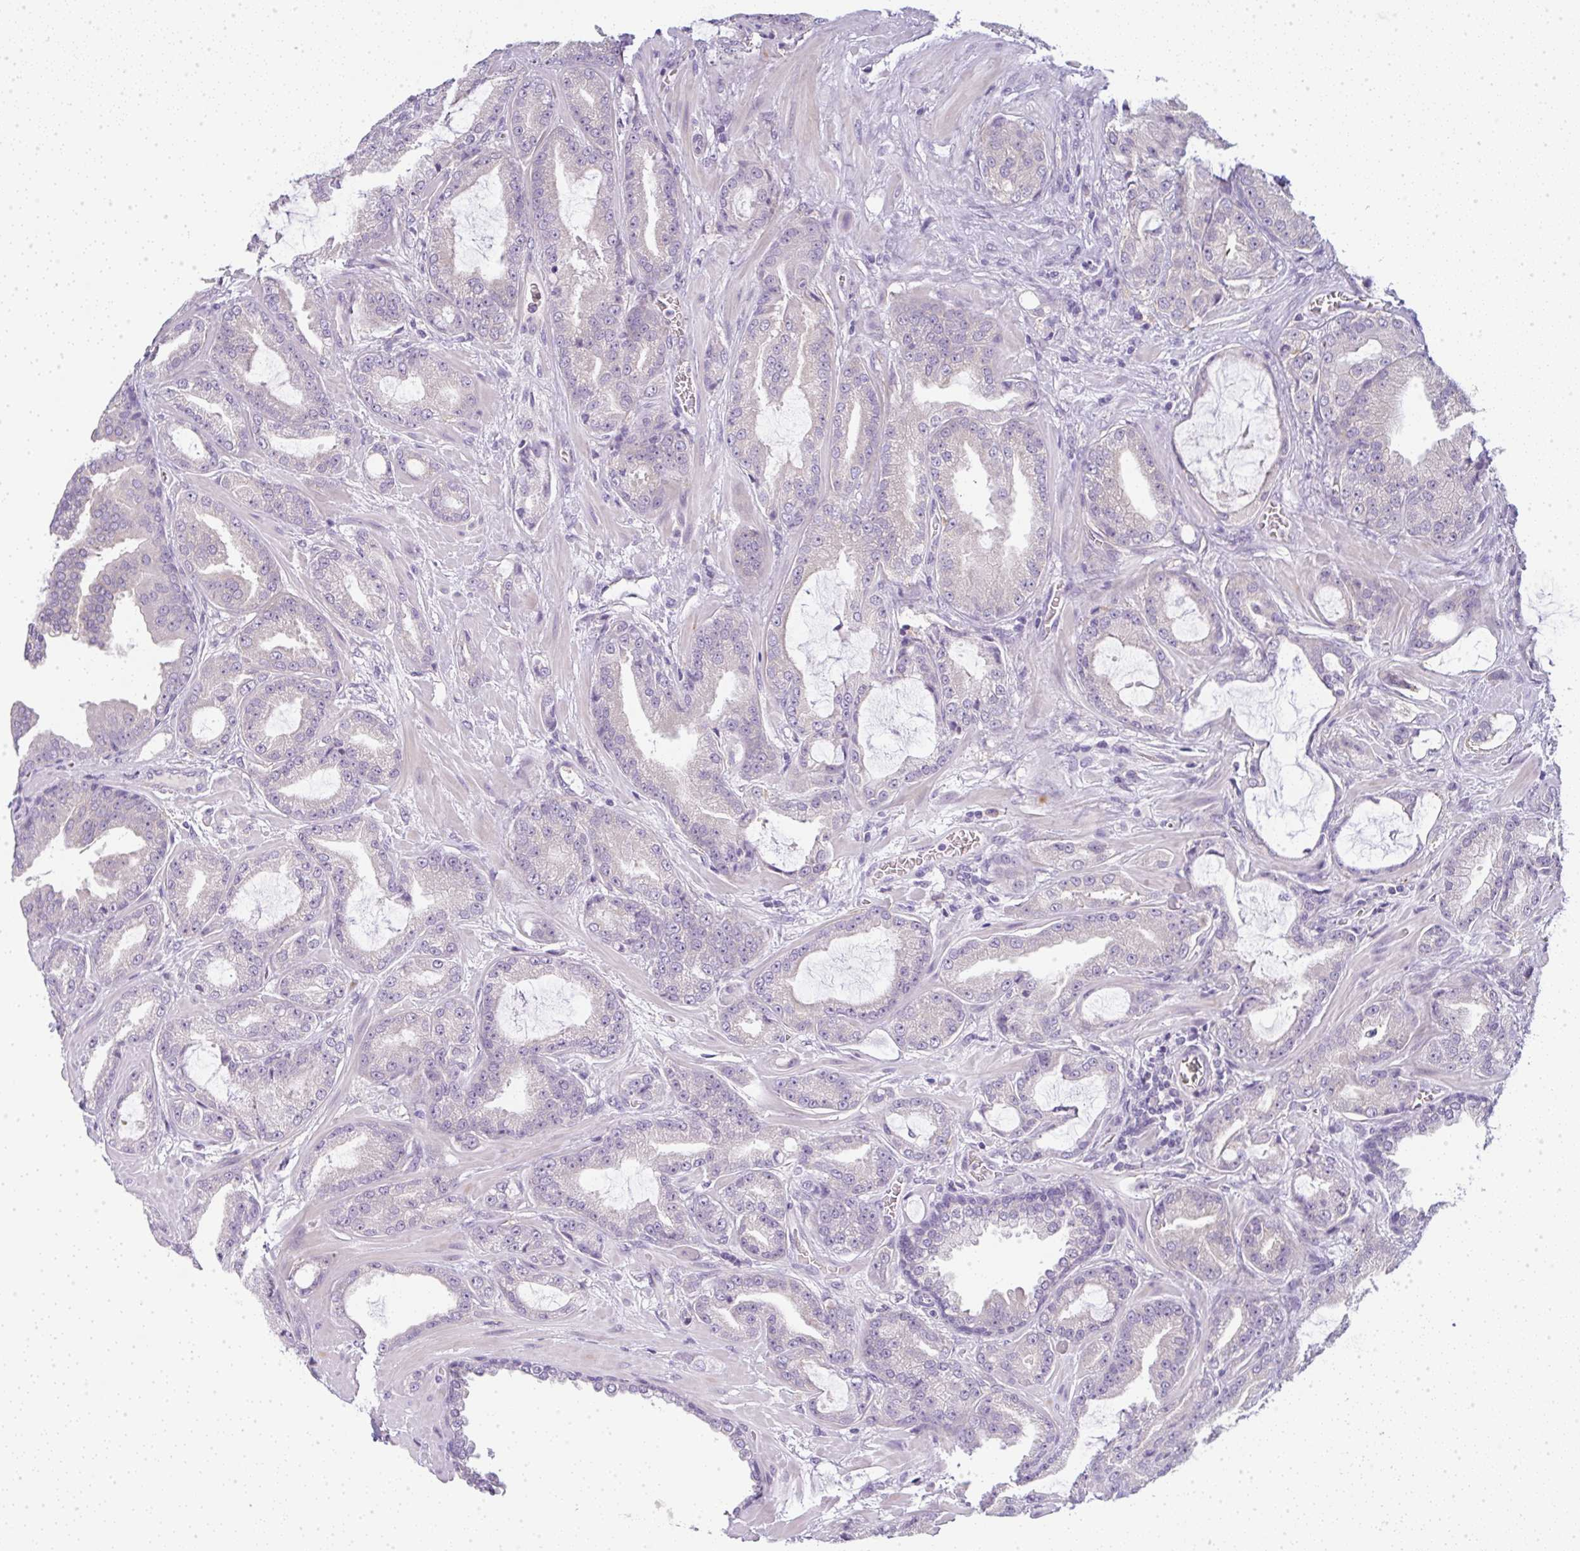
{"staining": {"intensity": "negative", "quantity": "none", "location": "none"}, "tissue": "prostate cancer", "cell_type": "Tumor cells", "image_type": "cancer", "snomed": [{"axis": "morphology", "description": "Adenocarcinoma, High grade"}, {"axis": "topography", "description": "Prostate"}], "caption": "Immunohistochemical staining of adenocarcinoma (high-grade) (prostate) displays no significant positivity in tumor cells.", "gene": "LPAR4", "patient": {"sex": "male", "age": 68}}